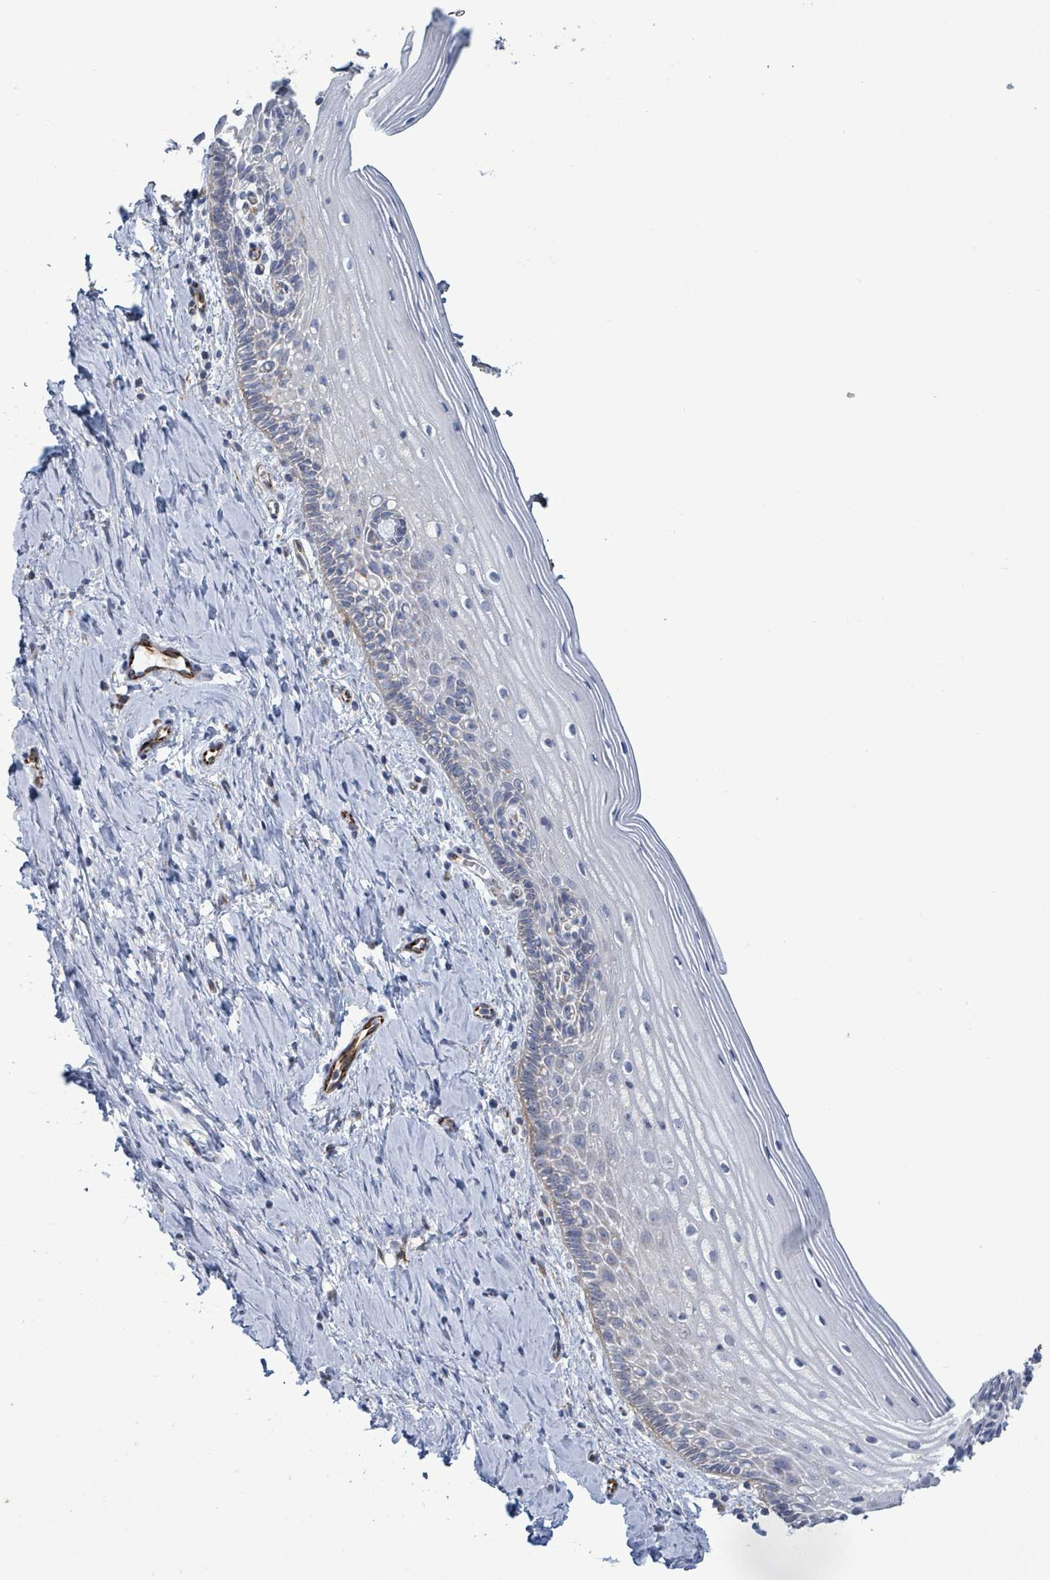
{"staining": {"intensity": "negative", "quantity": "none", "location": "none"}, "tissue": "cervix", "cell_type": "Glandular cells", "image_type": "normal", "snomed": [{"axis": "morphology", "description": "Normal tissue, NOS"}, {"axis": "topography", "description": "Cervix"}], "caption": "IHC of normal human cervix shows no positivity in glandular cells. (Brightfield microscopy of DAB (3,3'-diaminobenzidine) IHC at high magnification).", "gene": "ALG12", "patient": {"sex": "female", "age": 44}}